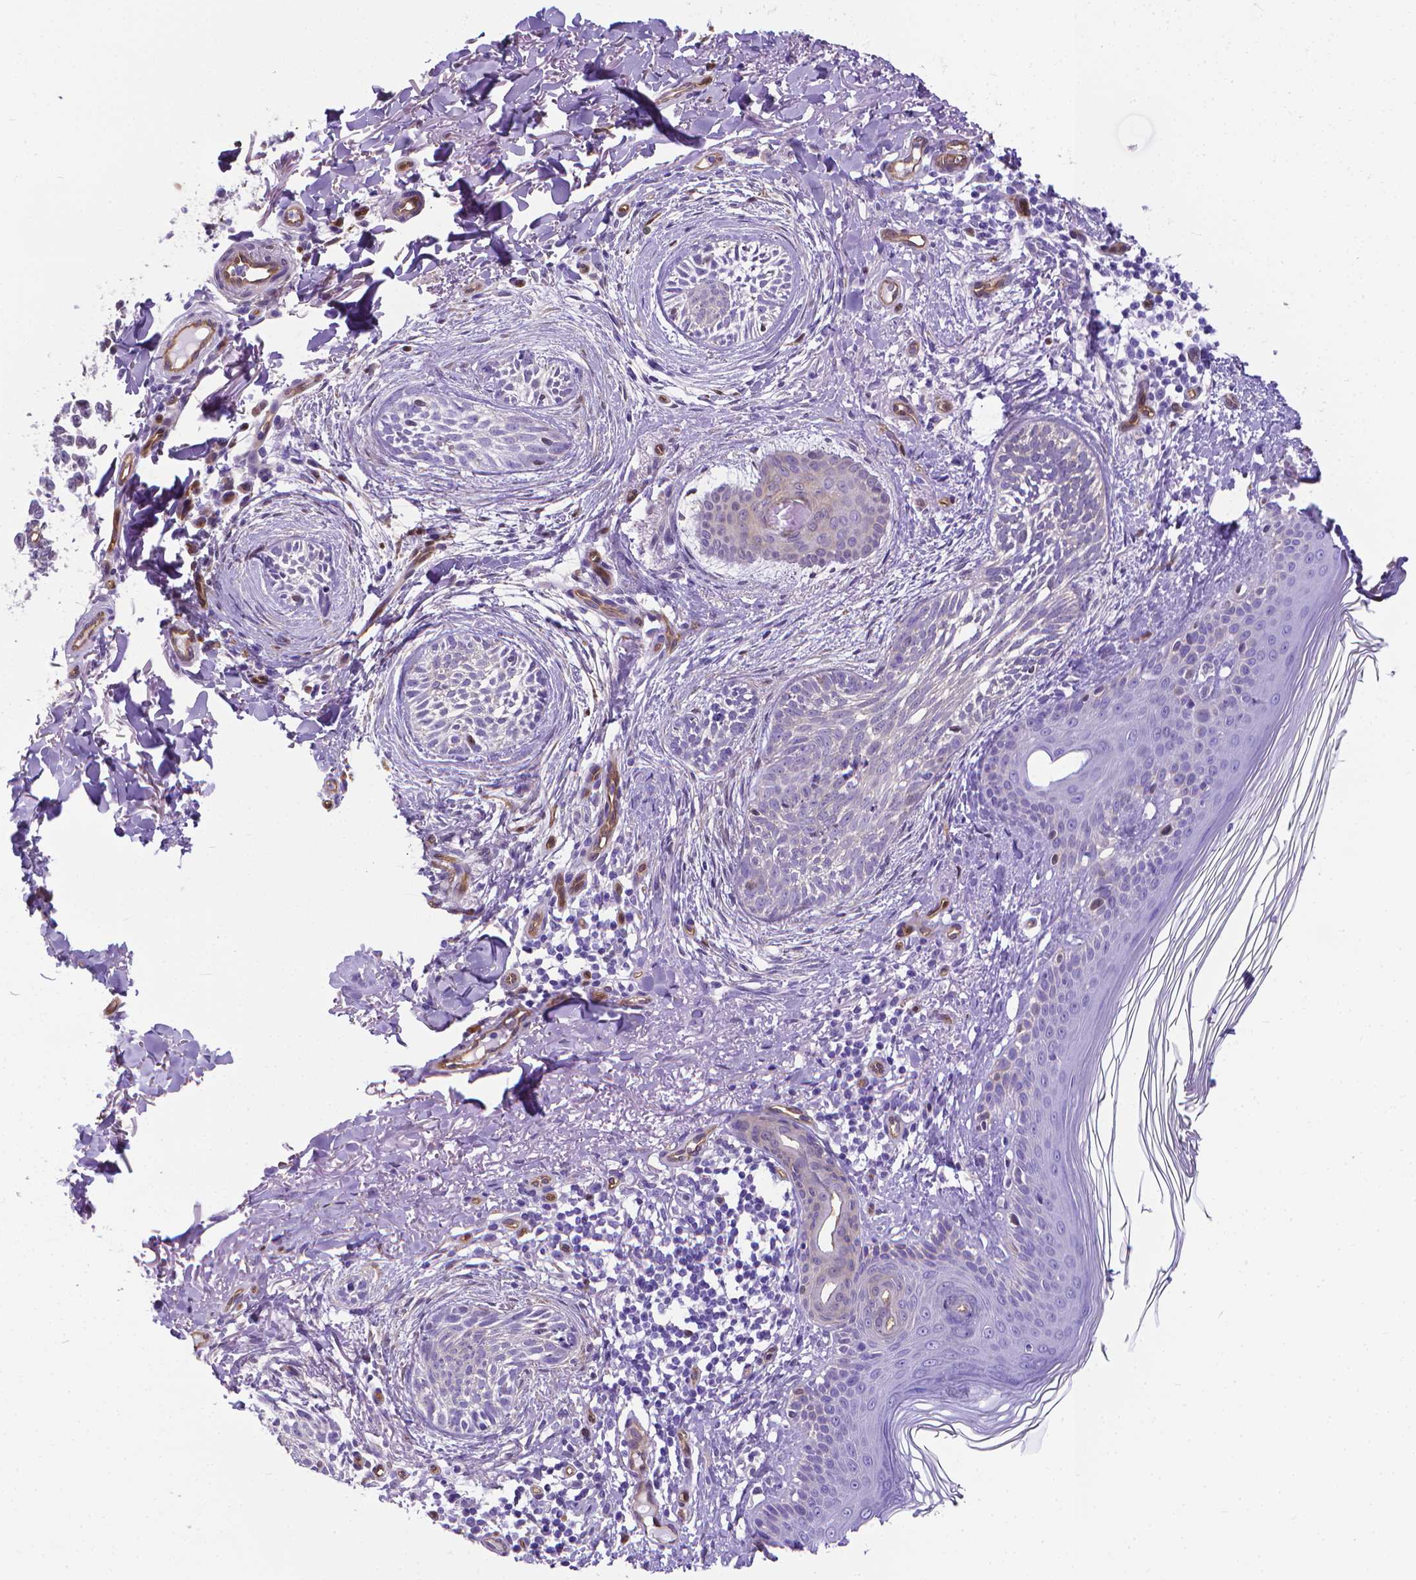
{"staining": {"intensity": "negative", "quantity": "none", "location": "none"}, "tissue": "skin cancer", "cell_type": "Tumor cells", "image_type": "cancer", "snomed": [{"axis": "morphology", "description": "Basal cell carcinoma"}, {"axis": "topography", "description": "Skin"}], "caption": "Micrograph shows no significant protein staining in tumor cells of skin cancer.", "gene": "CLIC4", "patient": {"sex": "female", "age": 68}}